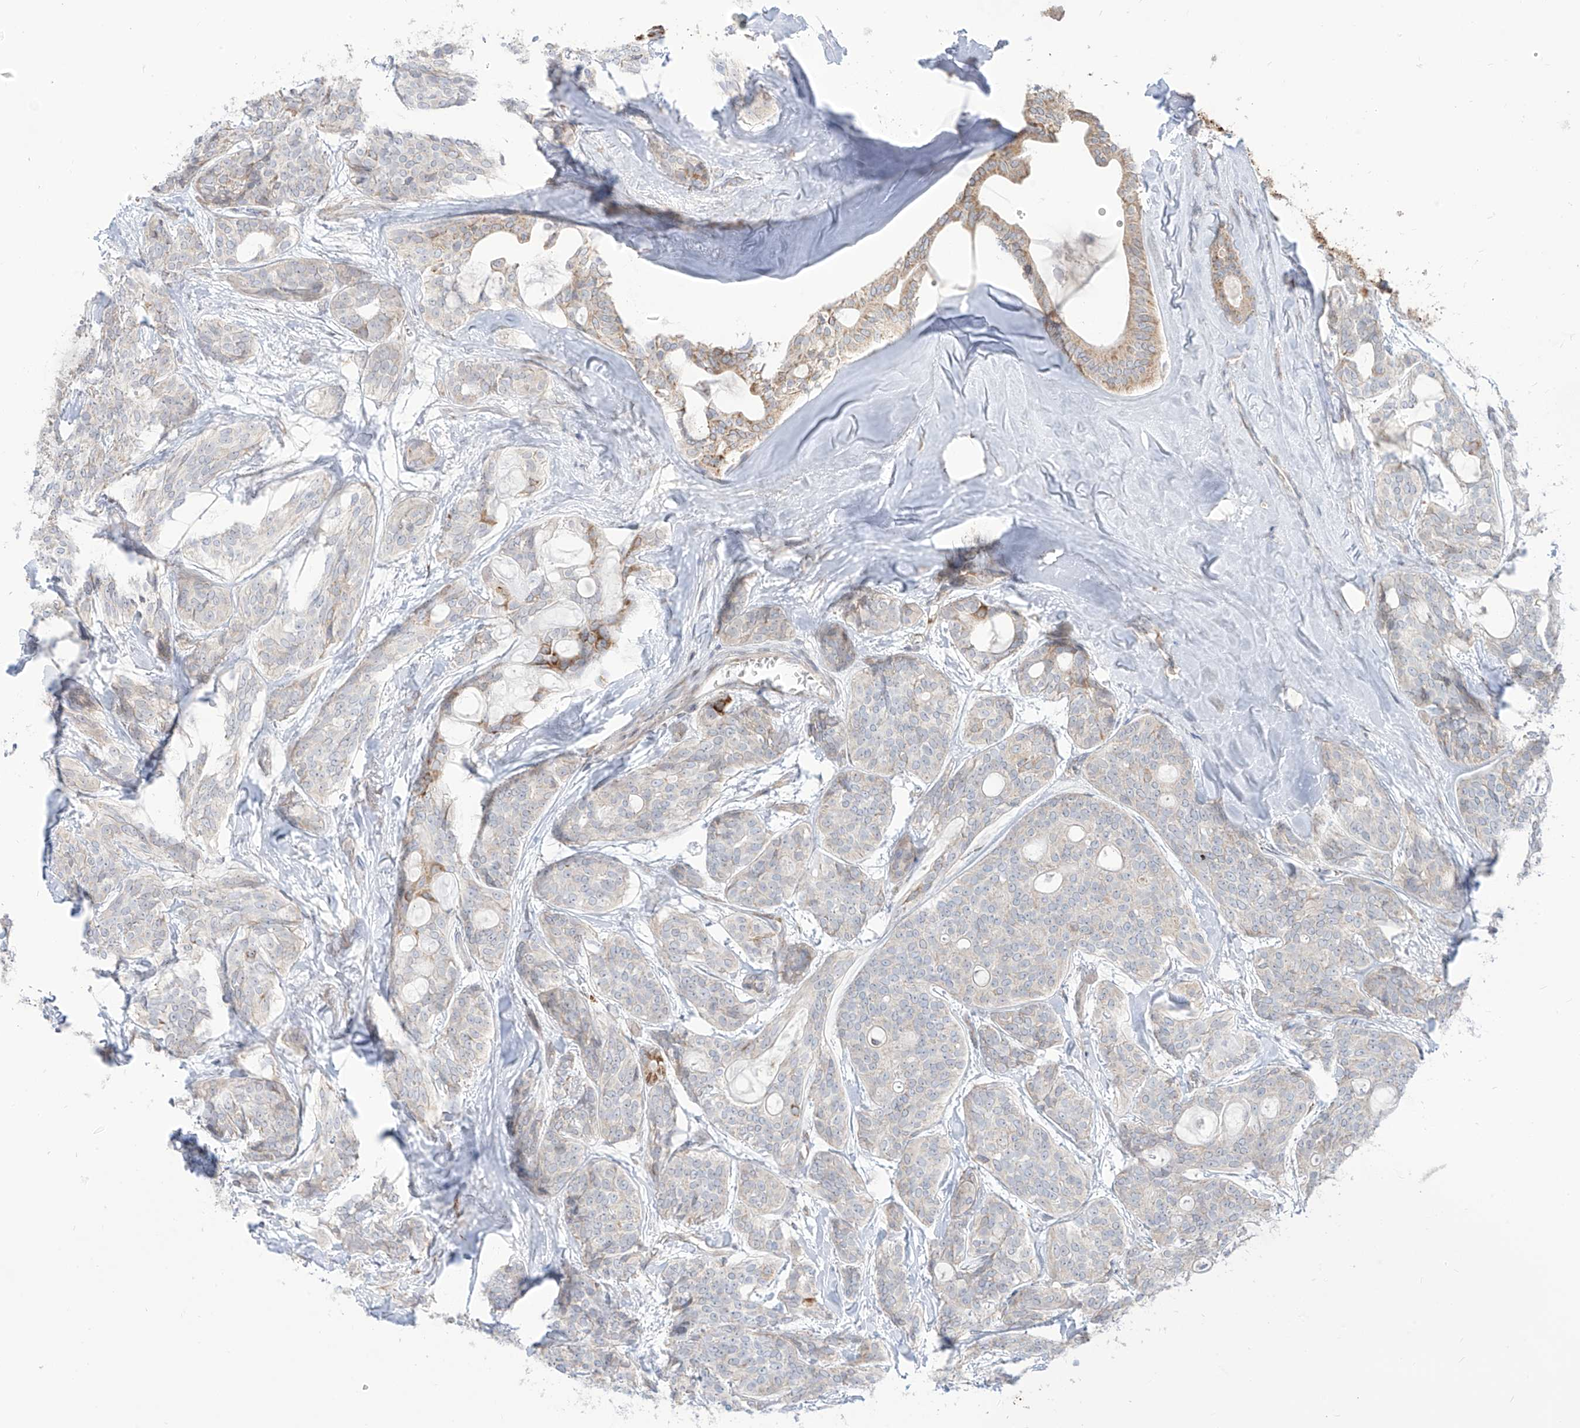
{"staining": {"intensity": "moderate", "quantity": "<25%", "location": "cytoplasmic/membranous"}, "tissue": "head and neck cancer", "cell_type": "Tumor cells", "image_type": "cancer", "snomed": [{"axis": "morphology", "description": "Adenocarcinoma, NOS"}, {"axis": "topography", "description": "Head-Neck"}], "caption": "Protein expression analysis of head and neck cancer reveals moderate cytoplasmic/membranous expression in approximately <25% of tumor cells.", "gene": "ARHGEF40", "patient": {"sex": "male", "age": 66}}